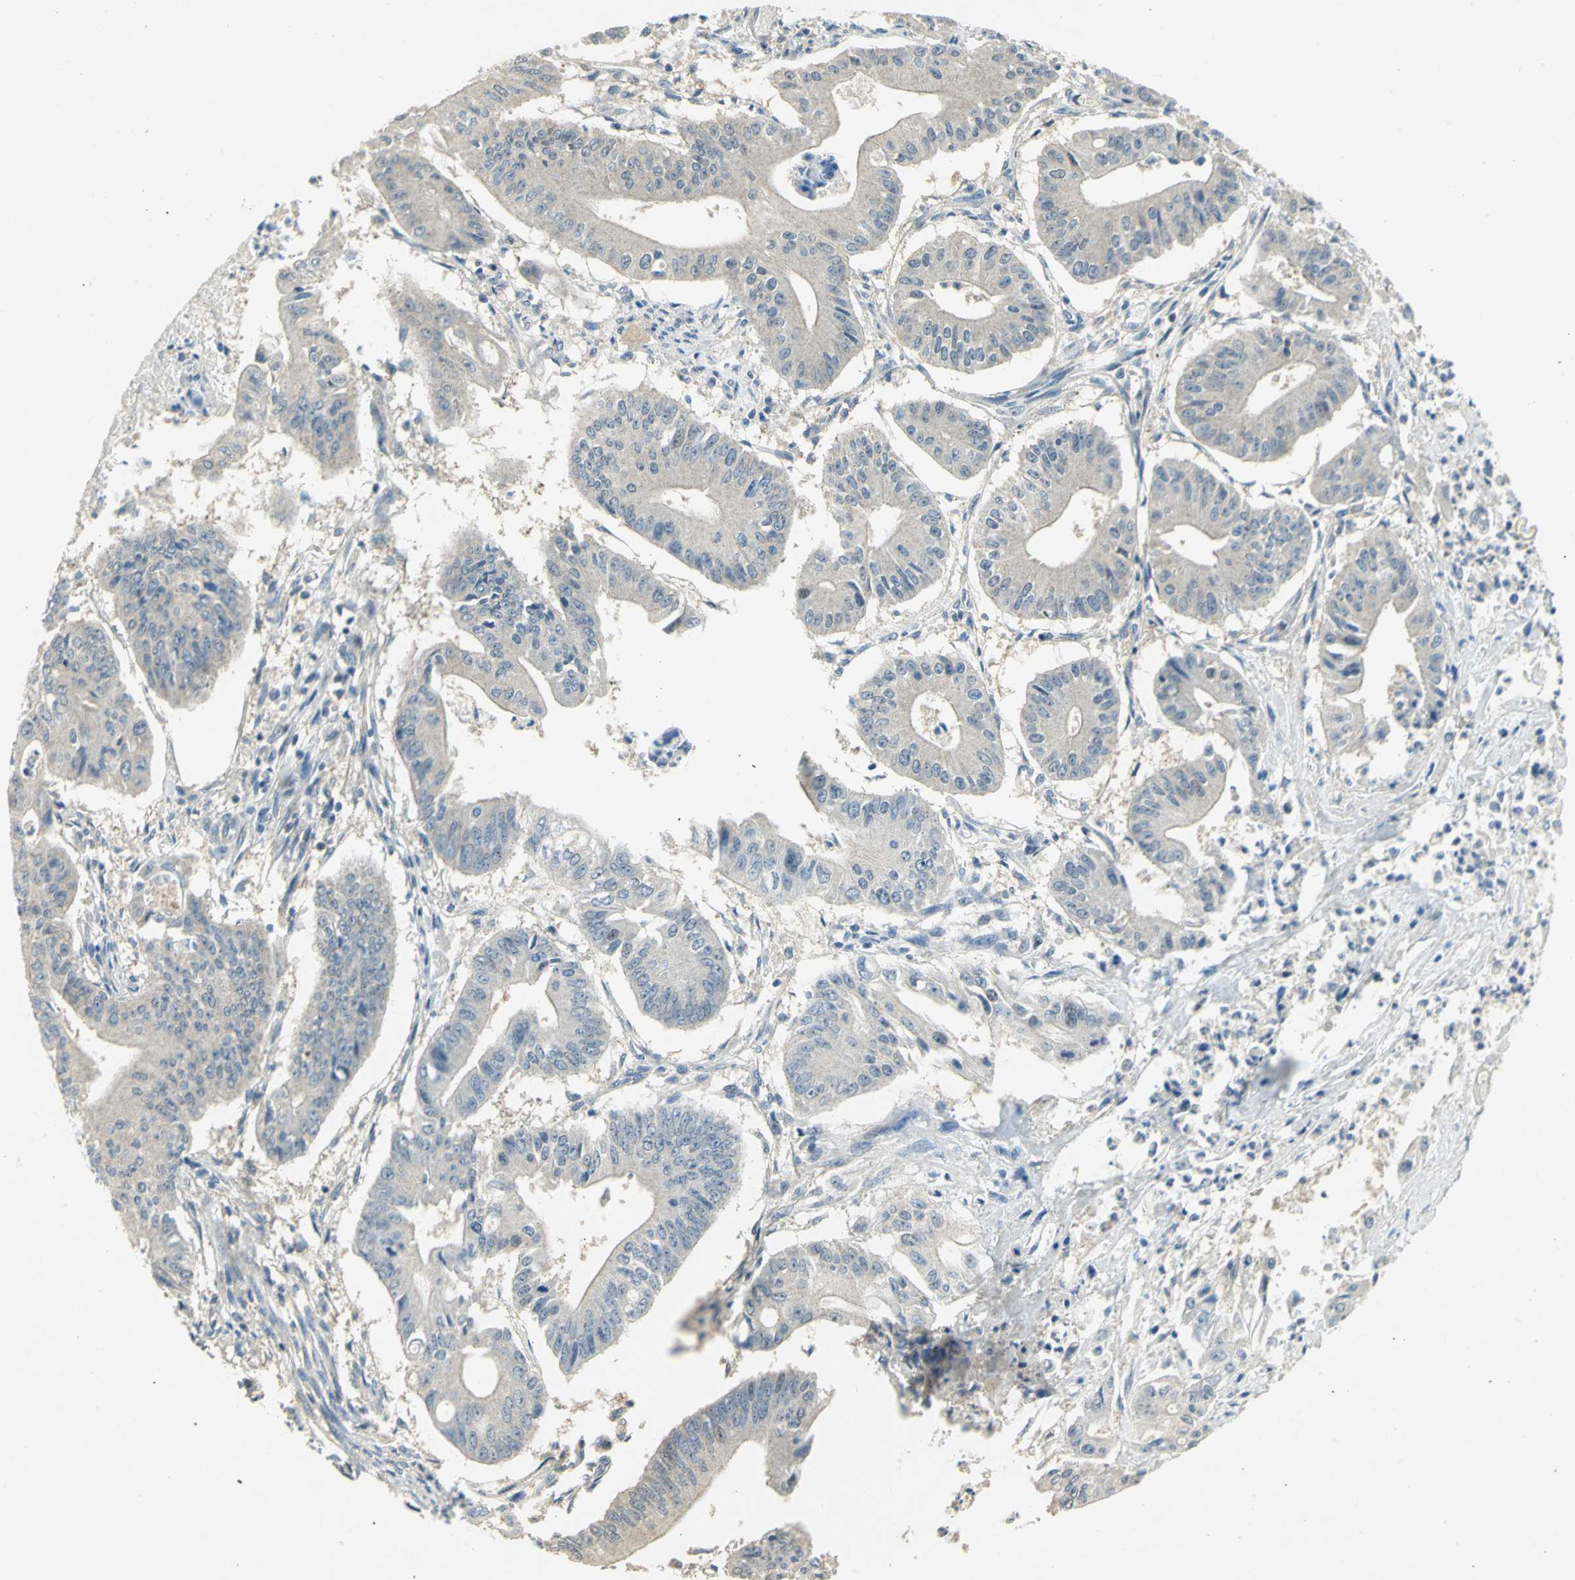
{"staining": {"intensity": "negative", "quantity": "none", "location": "none"}, "tissue": "pancreatic cancer", "cell_type": "Tumor cells", "image_type": "cancer", "snomed": [{"axis": "morphology", "description": "Normal tissue, NOS"}, {"axis": "topography", "description": "Lymph node"}], "caption": "This is an immunohistochemistry image of pancreatic cancer. There is no positivity in tumor cells.", "gene": "PPIA", "patient": {"sex": "male", "age": 62}}